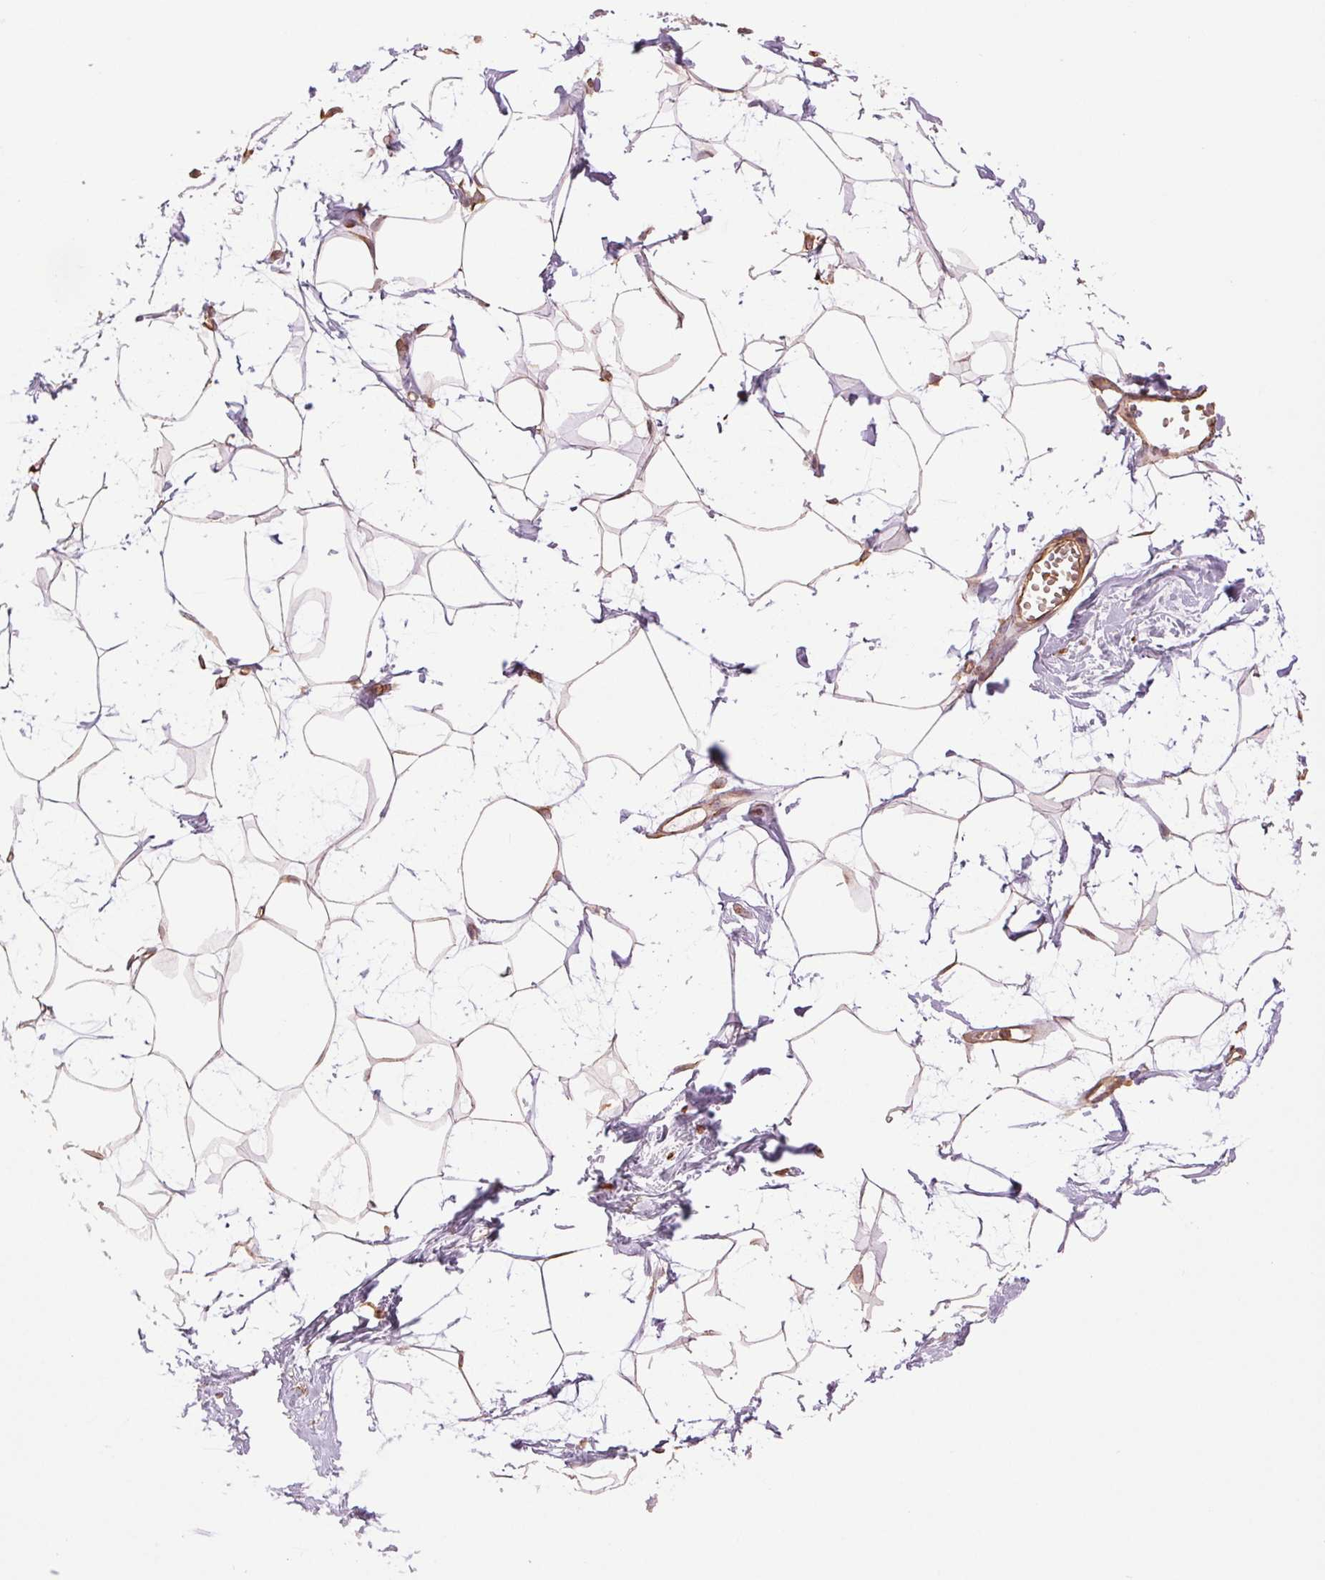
{"staining": {"intensity": "weak", "quantity": "25%-75%", "location": "cytoplasmic/membranous"}, "tissue": "breast", "cell_type": "Adipocytes", "image_type": "normal", "snomed": [{"axis": "morphology", "description": "Normal tissue, NOS"}, {"axis": "topography", "description": "Breast"}], "caption": "Breast was stained to show a protein in brown. There is low levels of weak cytoplasmic/membranous expression in approximately 25%-75% of adipocytes. The protein is stained brown, and the nuclei are stained in blue (DAB IHC with brightfield microscopy, high magnification).", "gene": "STARD7", "patient": {"sex": "female", "age": 45}}